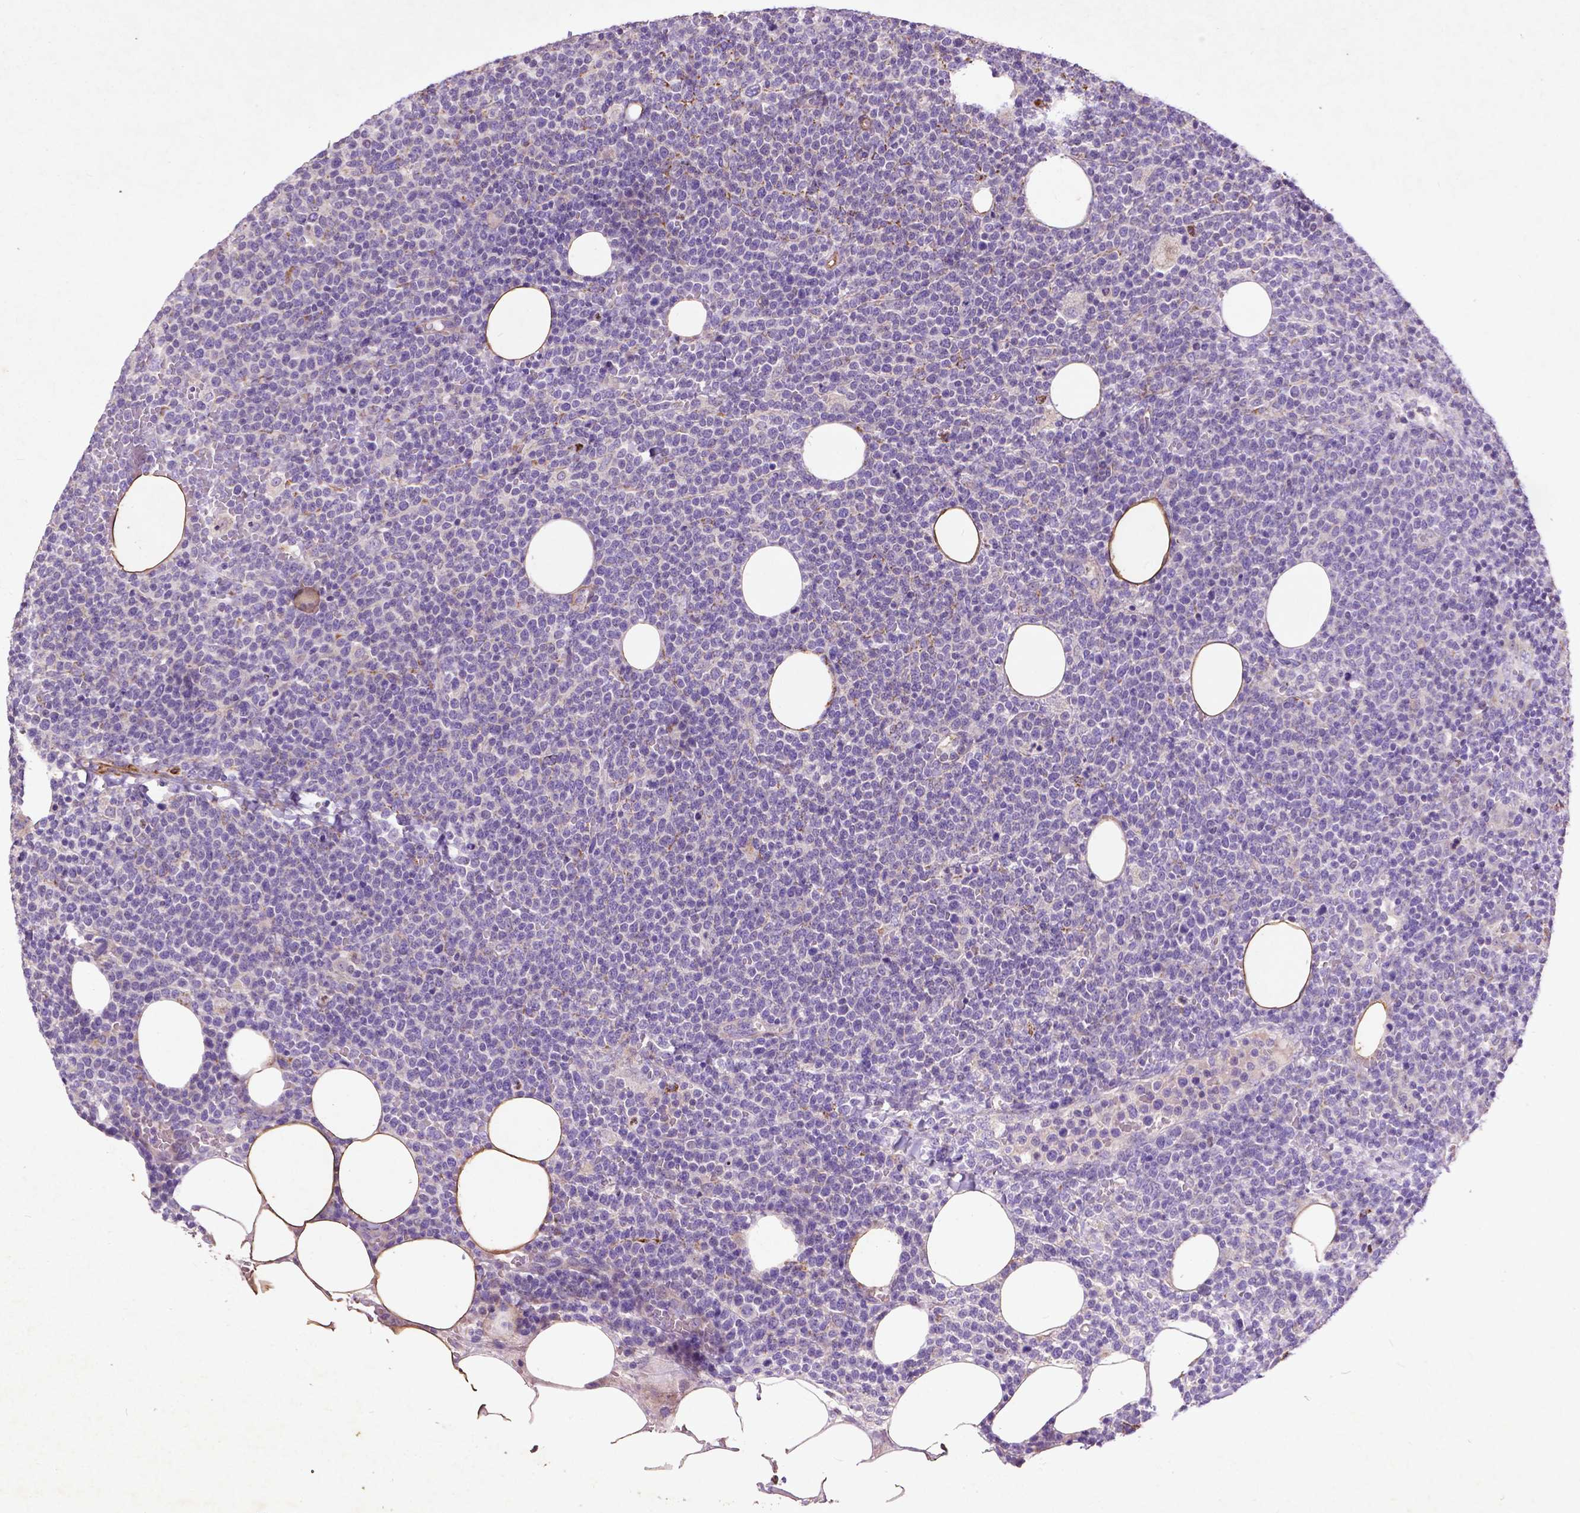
{"staining": {"intensity": "negative", "quantity": "none", "location": "none"}, "tissue": "lymphoma", "cell_type": "Tumor cells", "image_type": "cancer", "snomed": [{"axis": "morphology", "description": "Malignant lymphoma, non-Hodgkin's type, High grade"}, {"axis": "topography", "description": "Lymph node"}], "caption": "This is an IHC photomicrograph of malignant lymphoma, non-Hodgkin's type (high-grade). There is no expression in tumor cells.", "gene": "THEGL", "patient": {"sex": "male", "age": 61}}